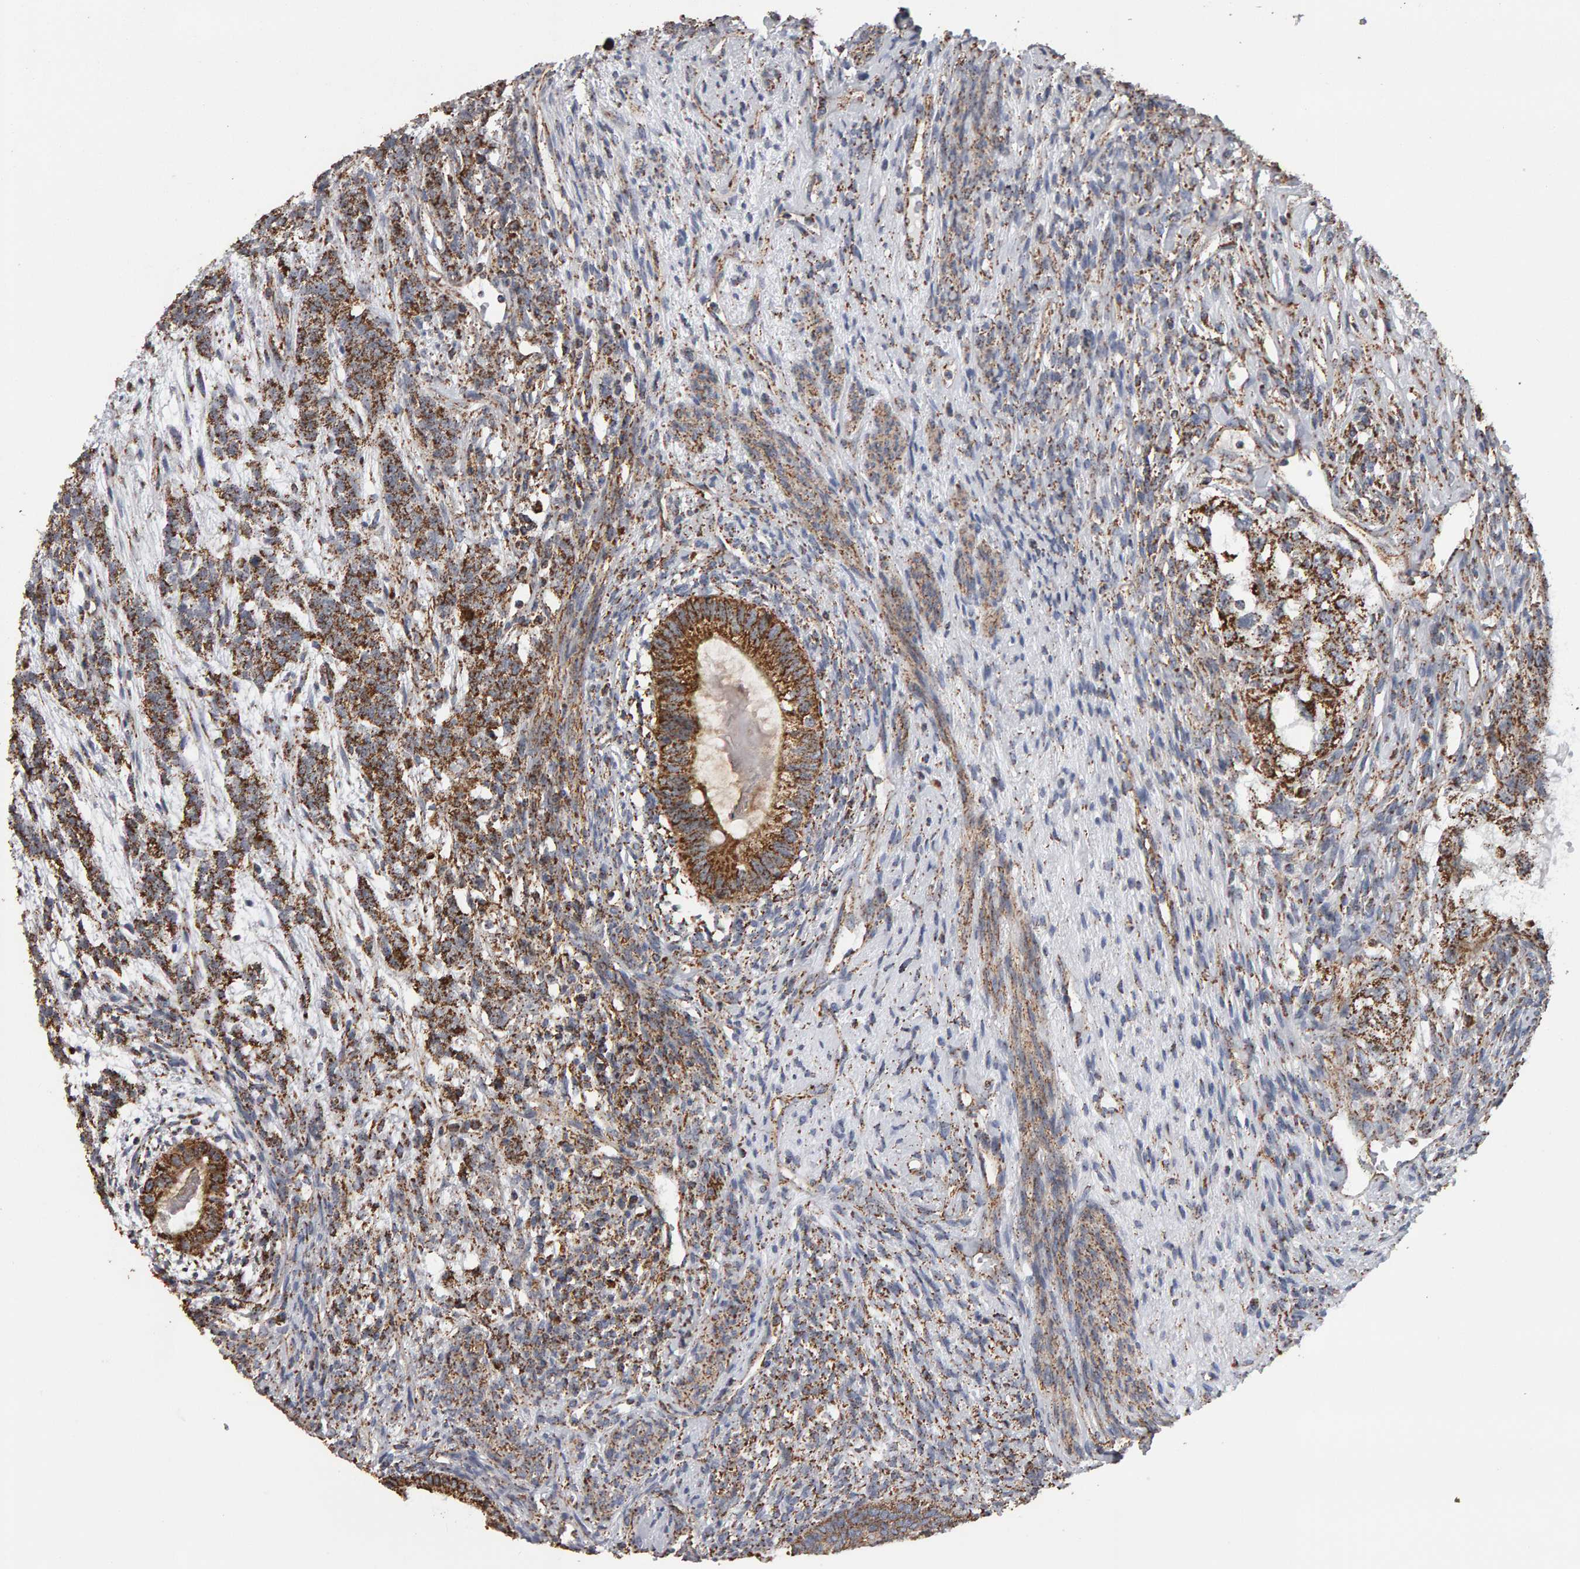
{"staining": {"intensity": "strong", "quantity": ">75%", "location": "cytoplasmic/membranous"}, "tissue": "testis cancer", "cell_type": "Tumor cells", "image_type": "cancer", "snomed": [{"axis": "morphology", "description": "Seminoma, NOS"}, {"axis": "topography", "description": "Testis"}], "caption": "This photomicrograph shows testis cancer (seminoma) stained with immunohistochemistry (IHC) to label a protein in brown. The cytoplasmic/membranous of tumor cells show strong positivity for the protein. Nuclei are counter-stained blue.", "gene": "TOM1L1", "patient": {"sex": "male", "age": 28}}